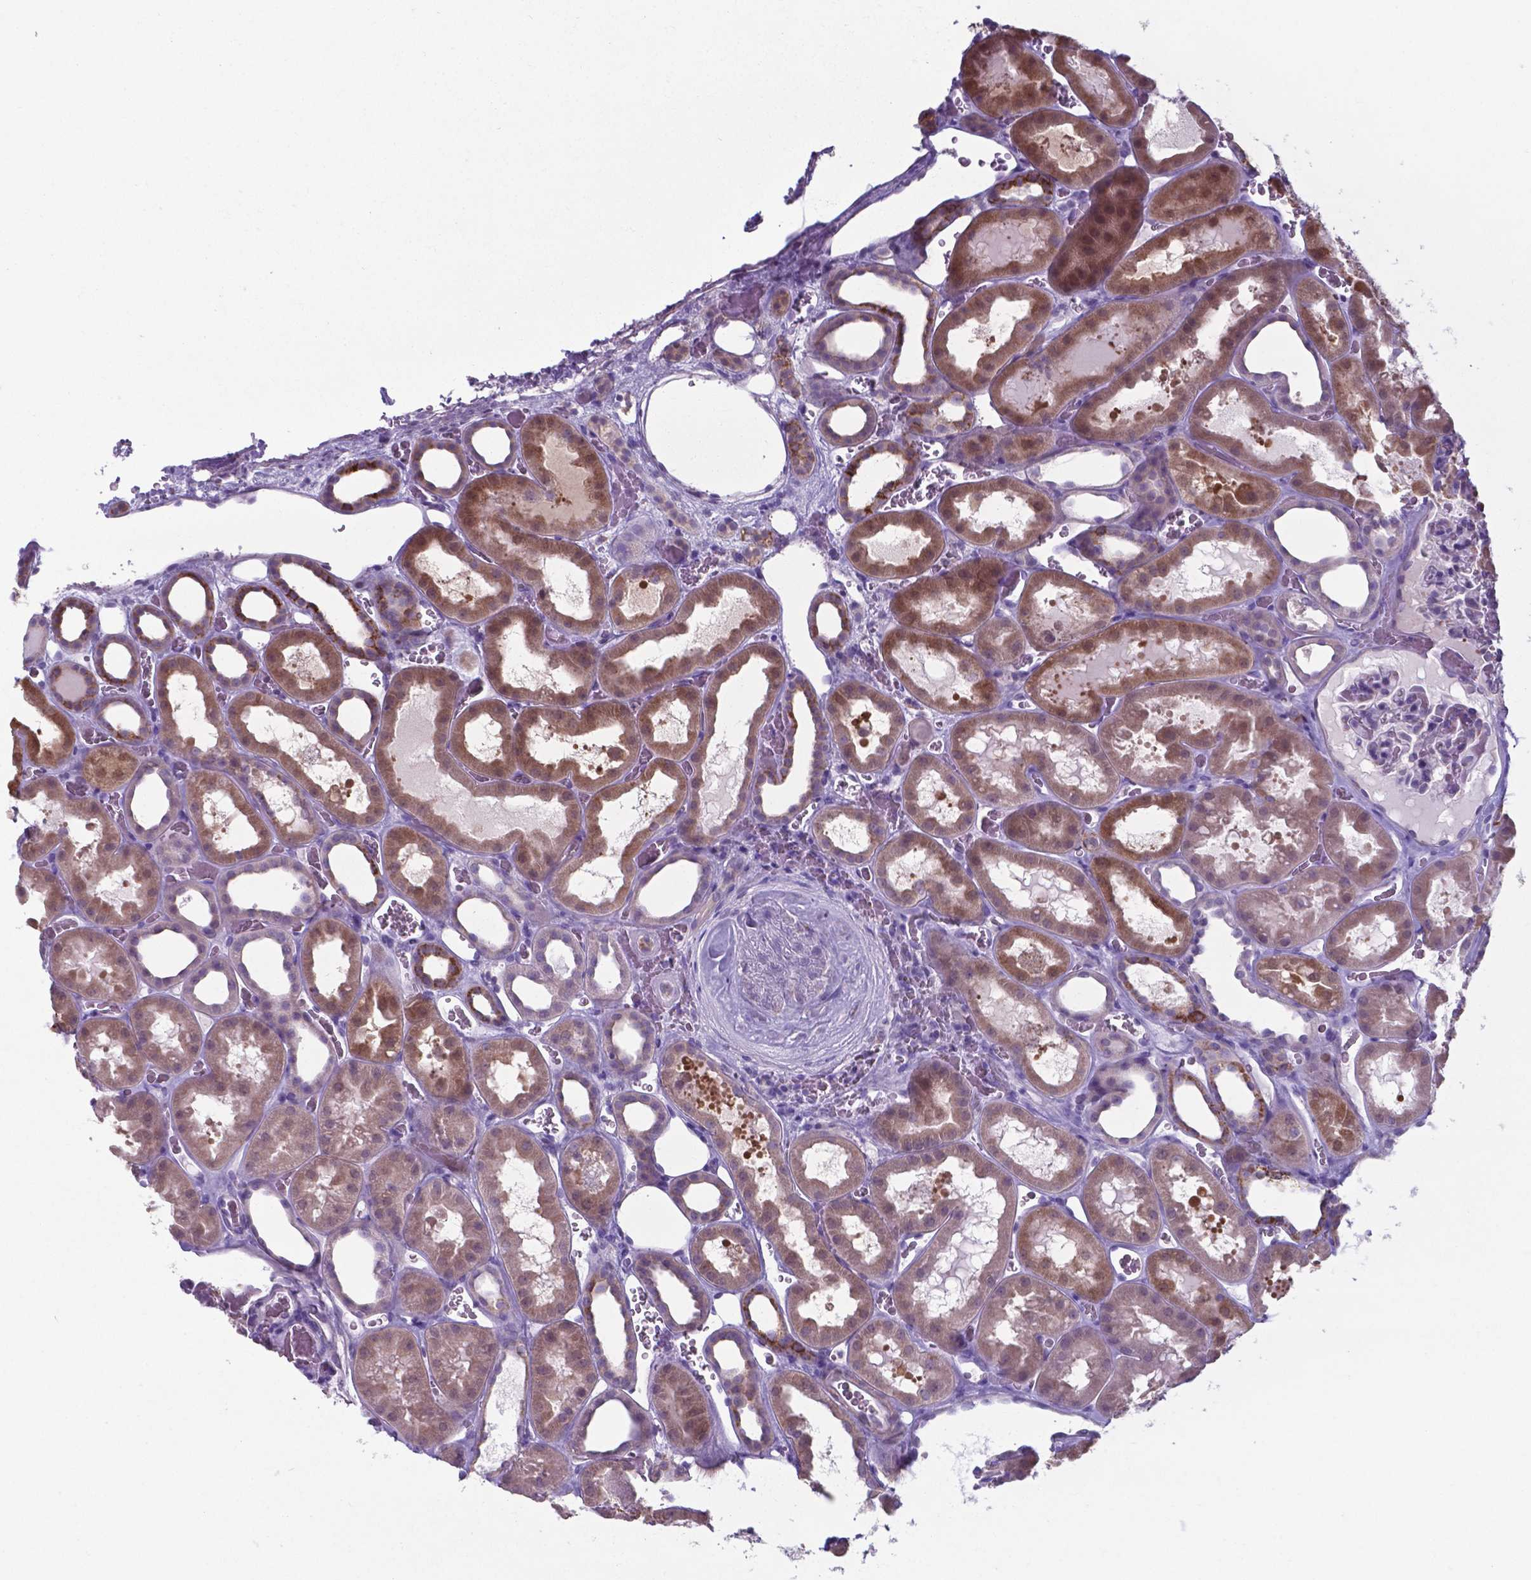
{"staining": {"intensity": "negative", "quantity": "none", "location": "none"}, "tissue": "kidney", "cell_type": "Cells in glomeruli", "image_type": "normal", "snomed": [{"axis": "morphology", "description": "Normal tissue, NOS"}, {"axis": "topography", "description": "Kidney"}], "caption": "The IHC histopathology image has no significant expression in cells in glomeruli of kidney. (DAB IHC visualized using brightfield microscopy, high magnification).", "gene": "AP5B1", "patient": {"sex": "female", "age": 41}}